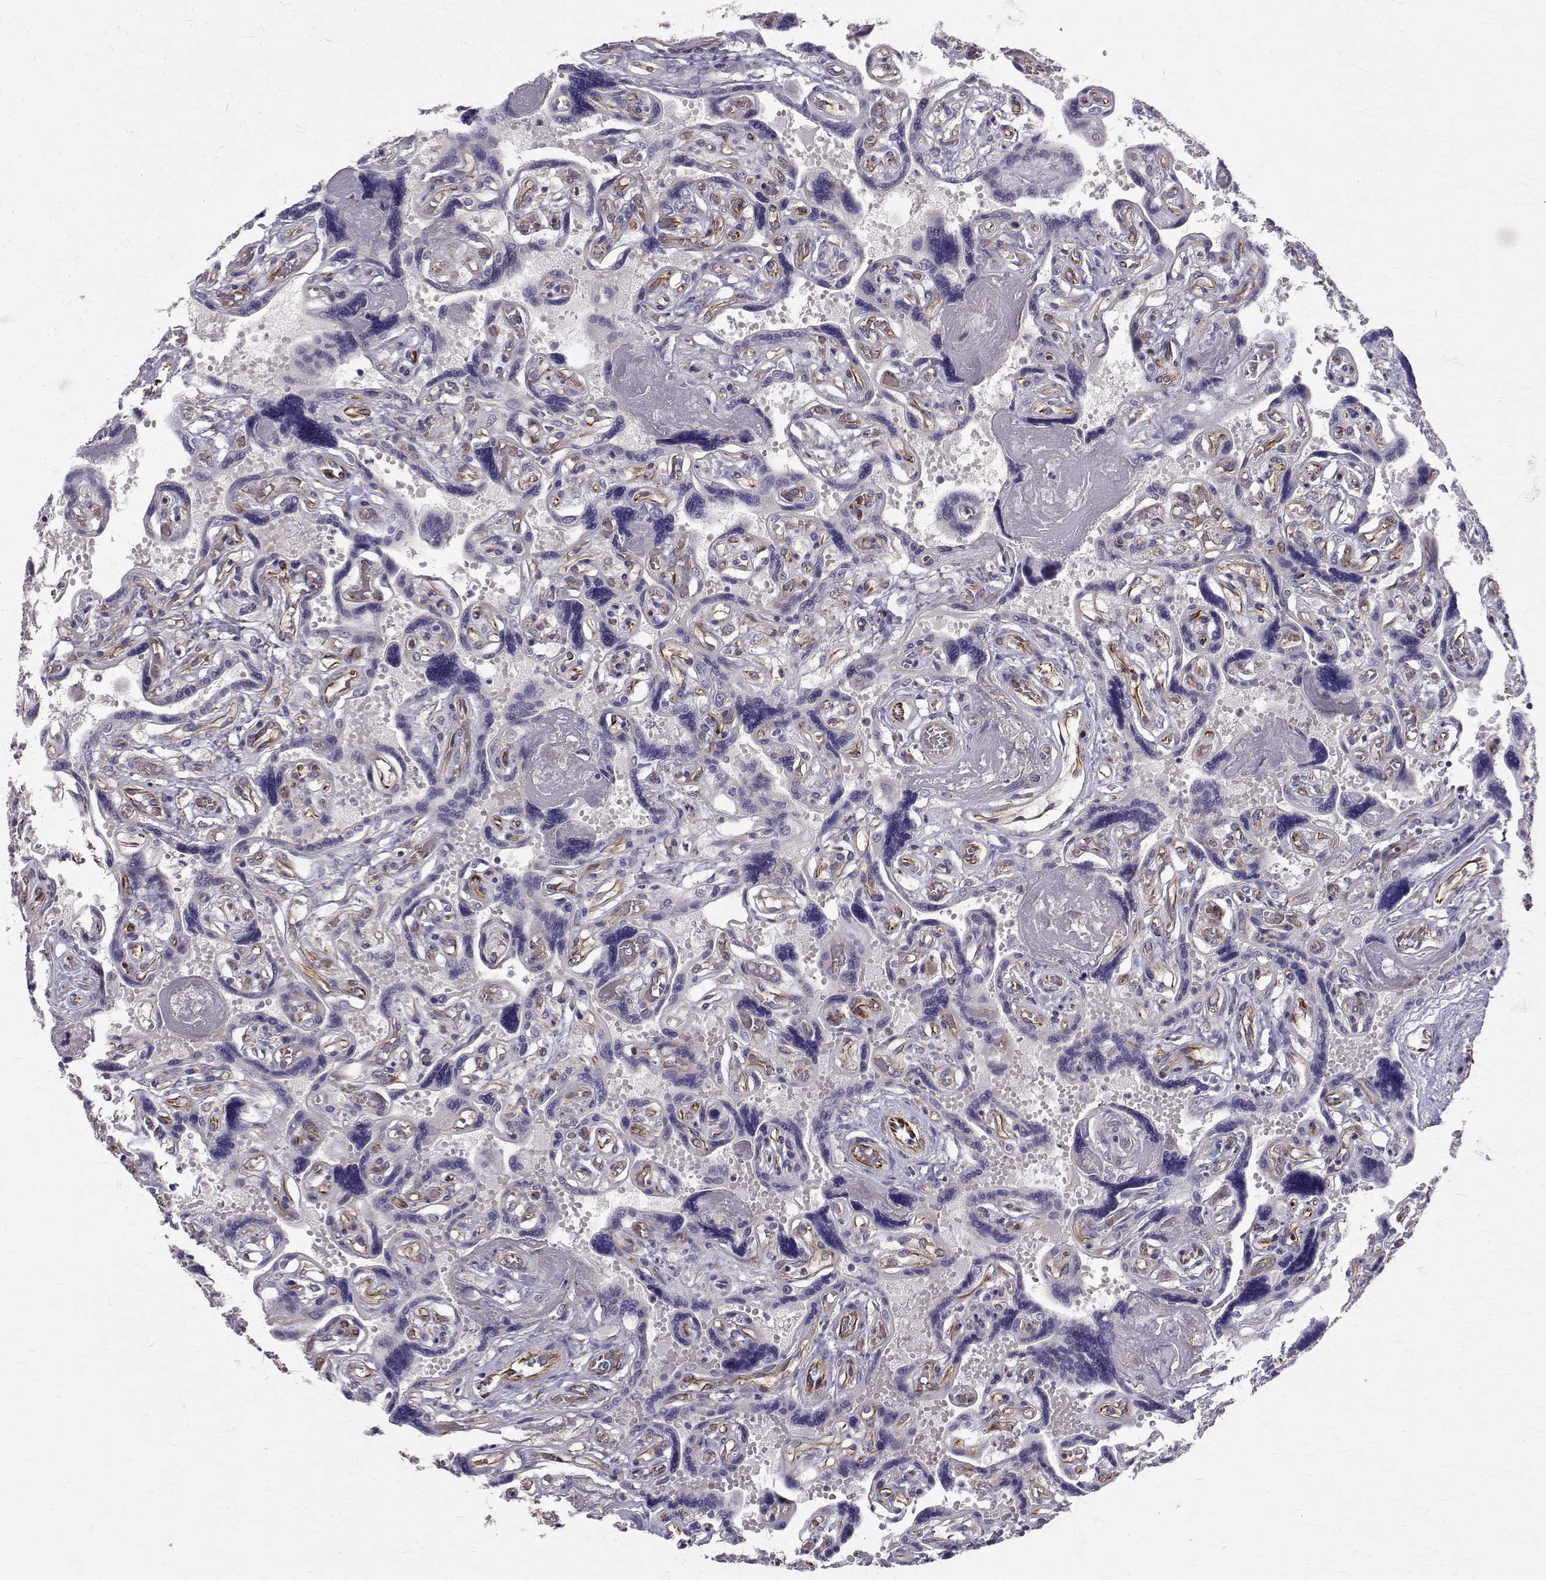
{"staining": {"intensity": "moderate", "quantity": ">75%", "location": "cytoplasmic/membranous"}, "tissue": "placenta", "cell_type": "Decidual cells", "image_type": "normal", "snomed": [{"axis": "morphology", "description": "Normal tissue, NOS"}, {"axis": "topography", "description": "Placenta"}], "caption": "Placenta stained with IHC reveals moderate cytoplasmic/membranous positivity in approximately >75% of decidual cells. Using DAB (brown) and hematoxylin (blue) stains, captured at high magnification using brightfield microscopy.", "gene": "ARFGAP1", "patient": {"sex": "female", "age": 32}}